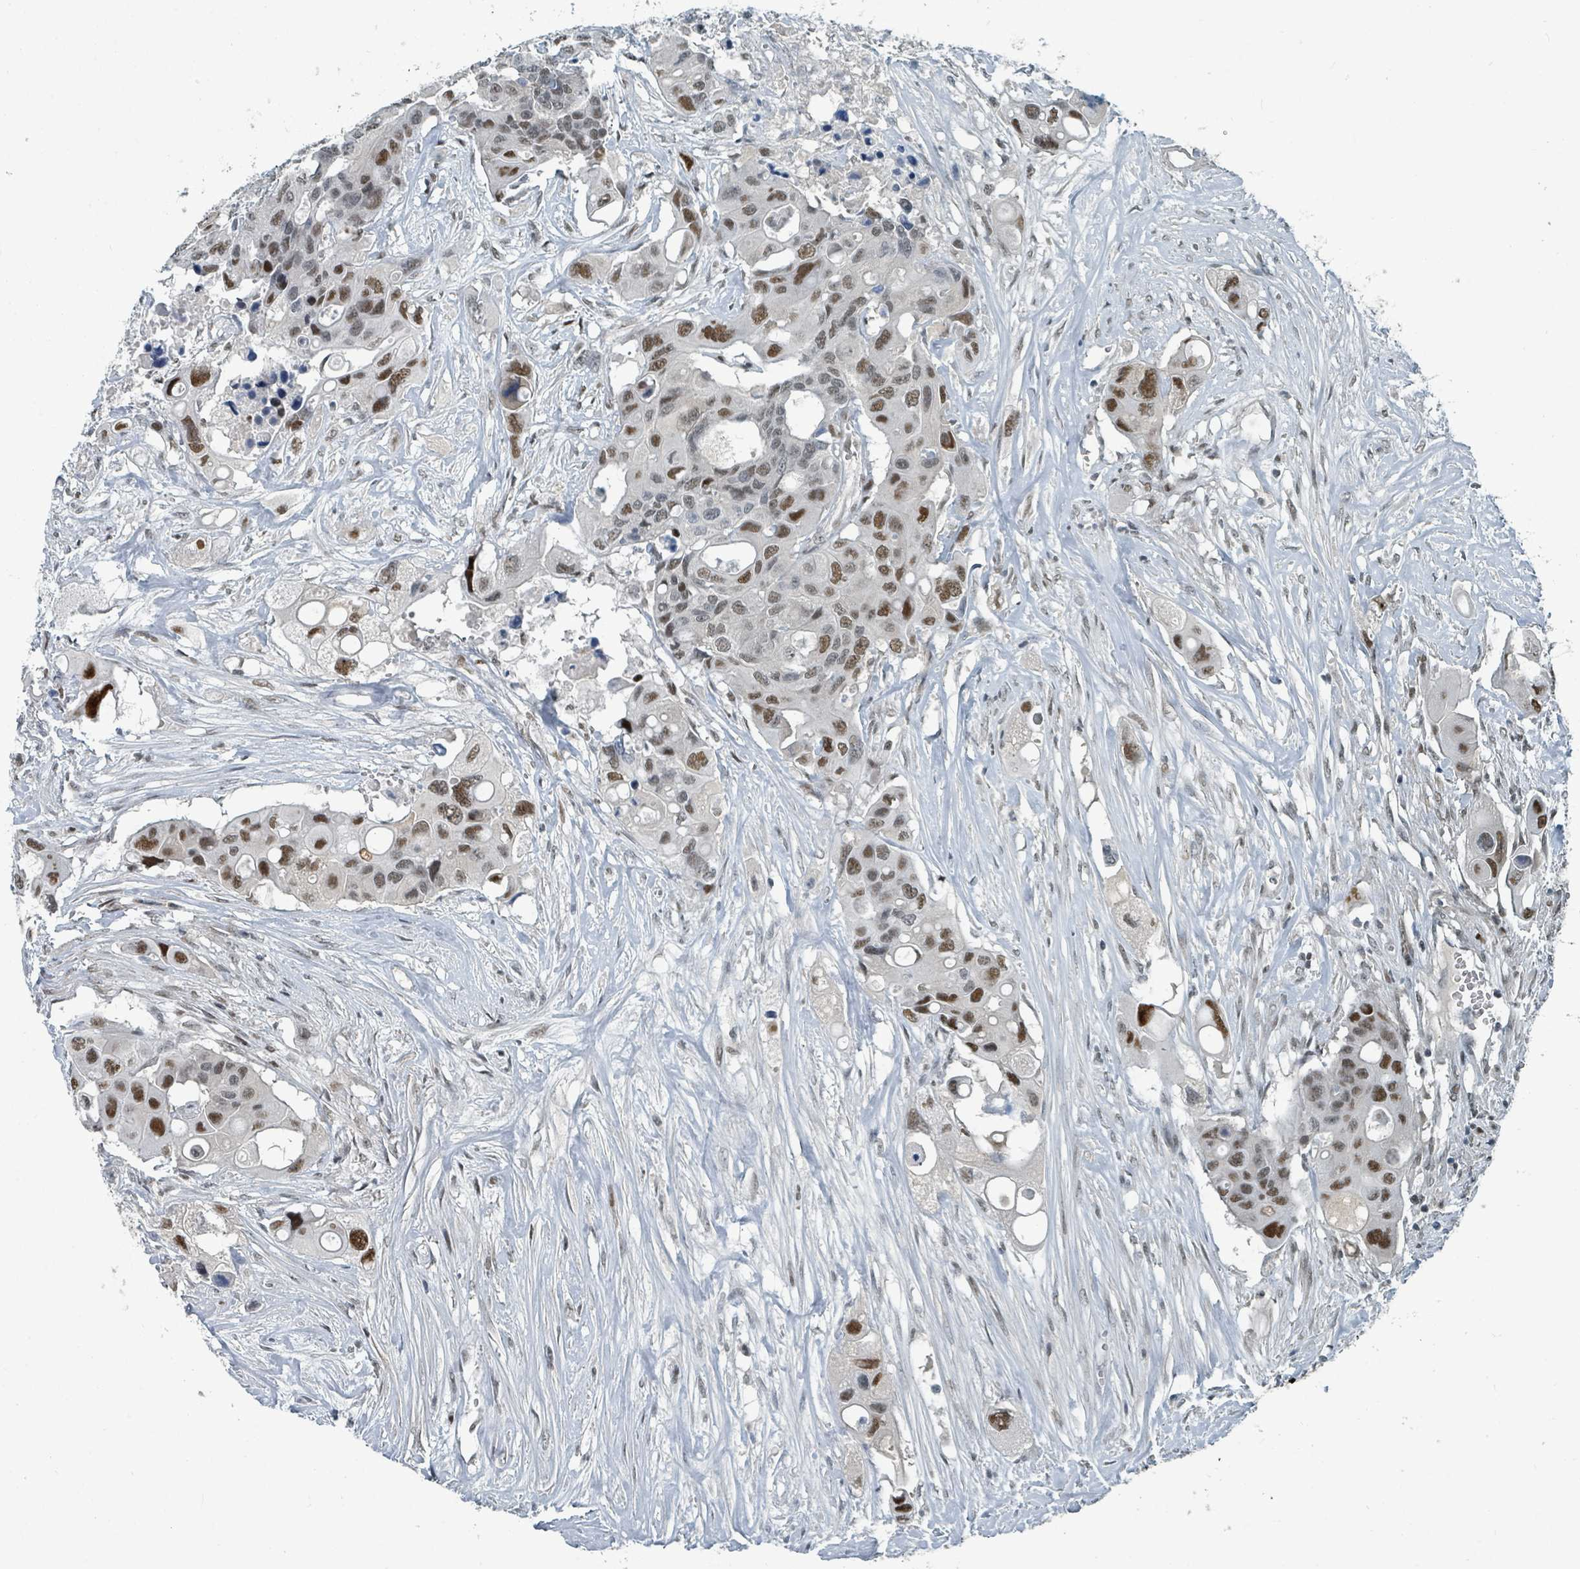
{"staining": {"intensity": "moderate", "quantity": ">75%", "location": "nuclear"}, "tissue": "colorectal cancer", "cell_type": "Tumor cells", "image_type": "cancer", "snomed": [{"axis": "morphology", "description": "Adenocarcinoma, NOS"}, {"axis": "topography", "description": "Colon"}], "caption": "Immunohistochemical staining of colorectal cancer (adenocarcinoma) reveals moderate nuclear protein expression in approximately >75% of tumor cells.", "gene": "UCK1", "patient": {"sex": "male", "age": 77}}